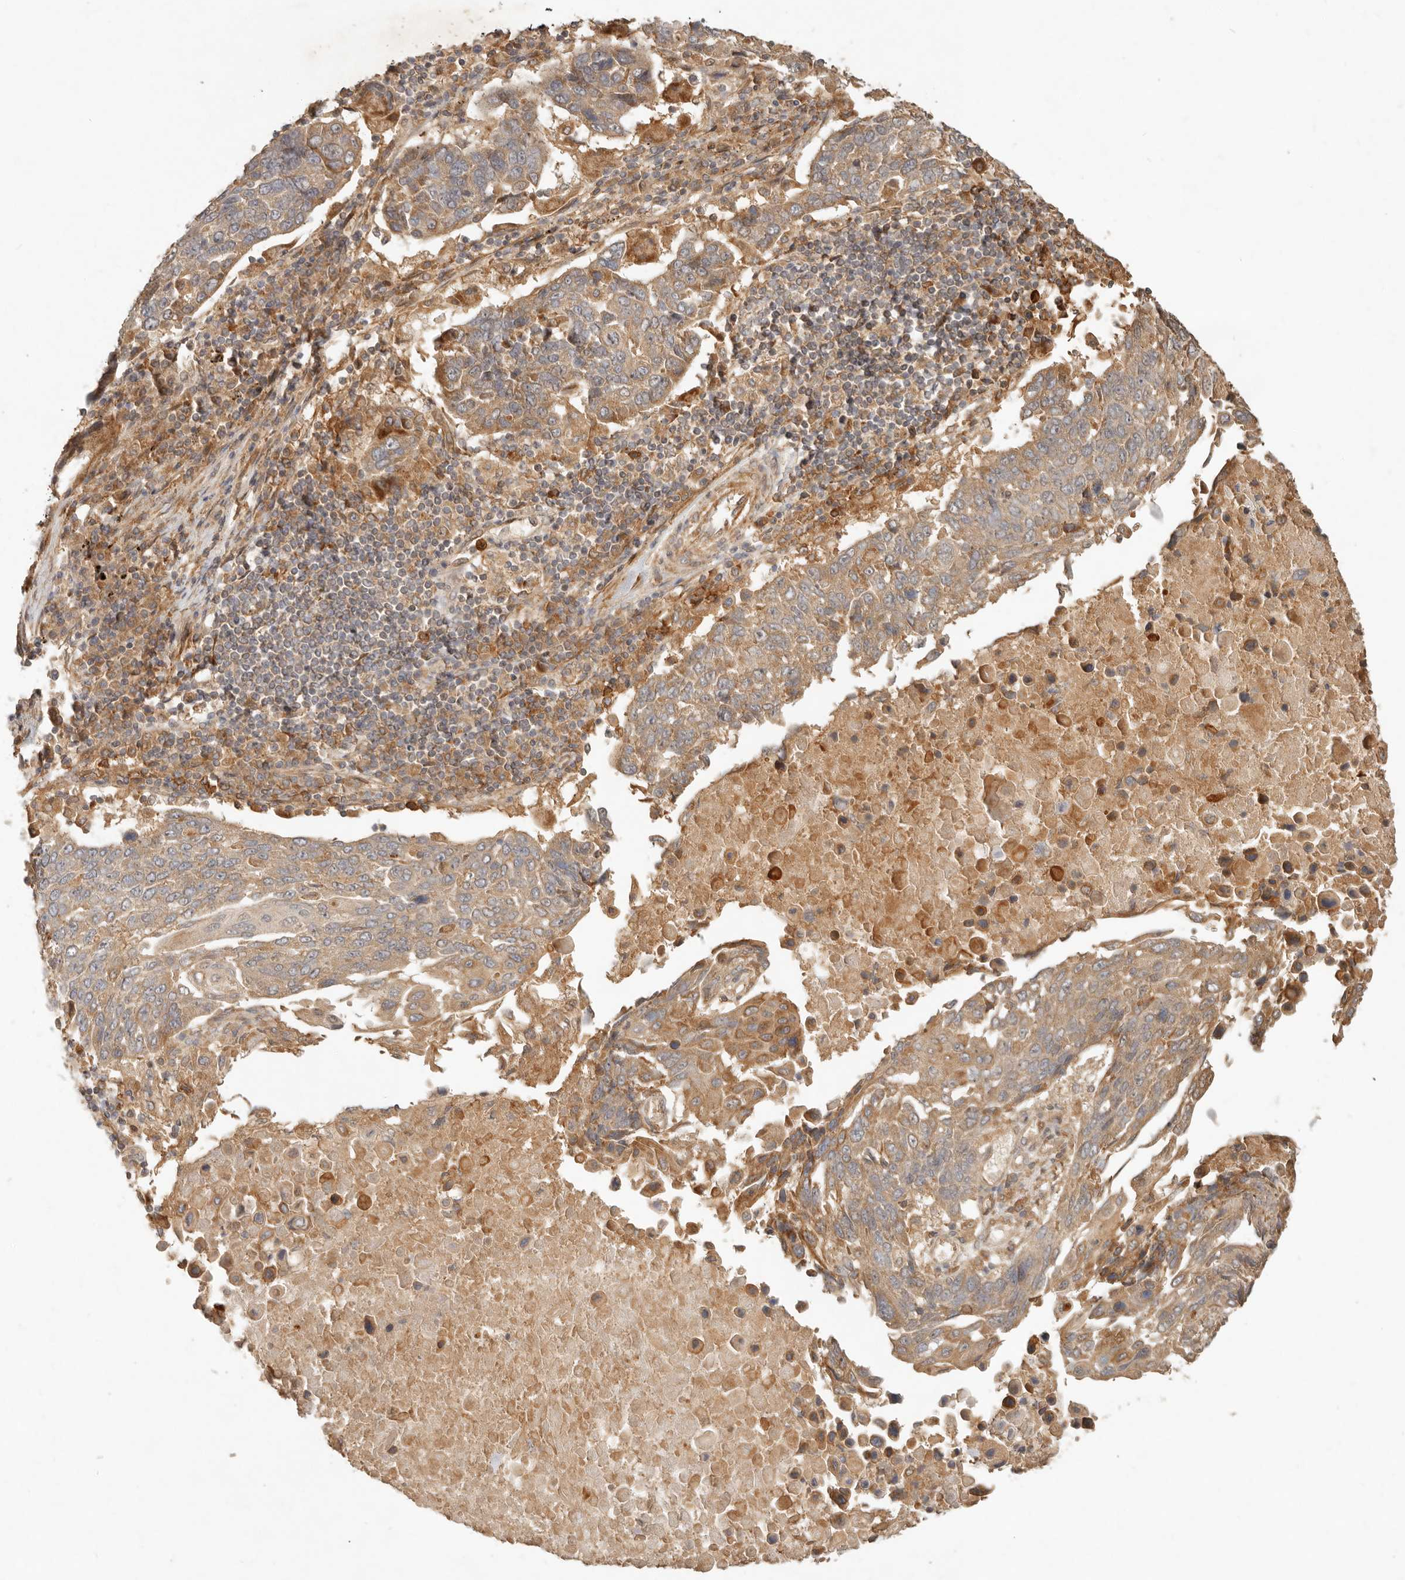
{"staining": {"intensity": "moderate", "quantity": ">75%", "location": "cytoplasmic/membranous"}, "tissue": "lung cancer", "cell_type": "Tumor cells", "image_type": "cancer", "snomed": [{"axis": "morphology", "description": "Squamous cell carcinoma, NOS"}, {"axis": "topography", "description": "Lung"}], "caption": "A brown stain shows moderate cytoplasmic/membranous staining of a protein in human squamous cell carcinoma (lung) tumor cells.", "gene": "CLEC4C", "patient": {"sex": "male", "age": 66}}